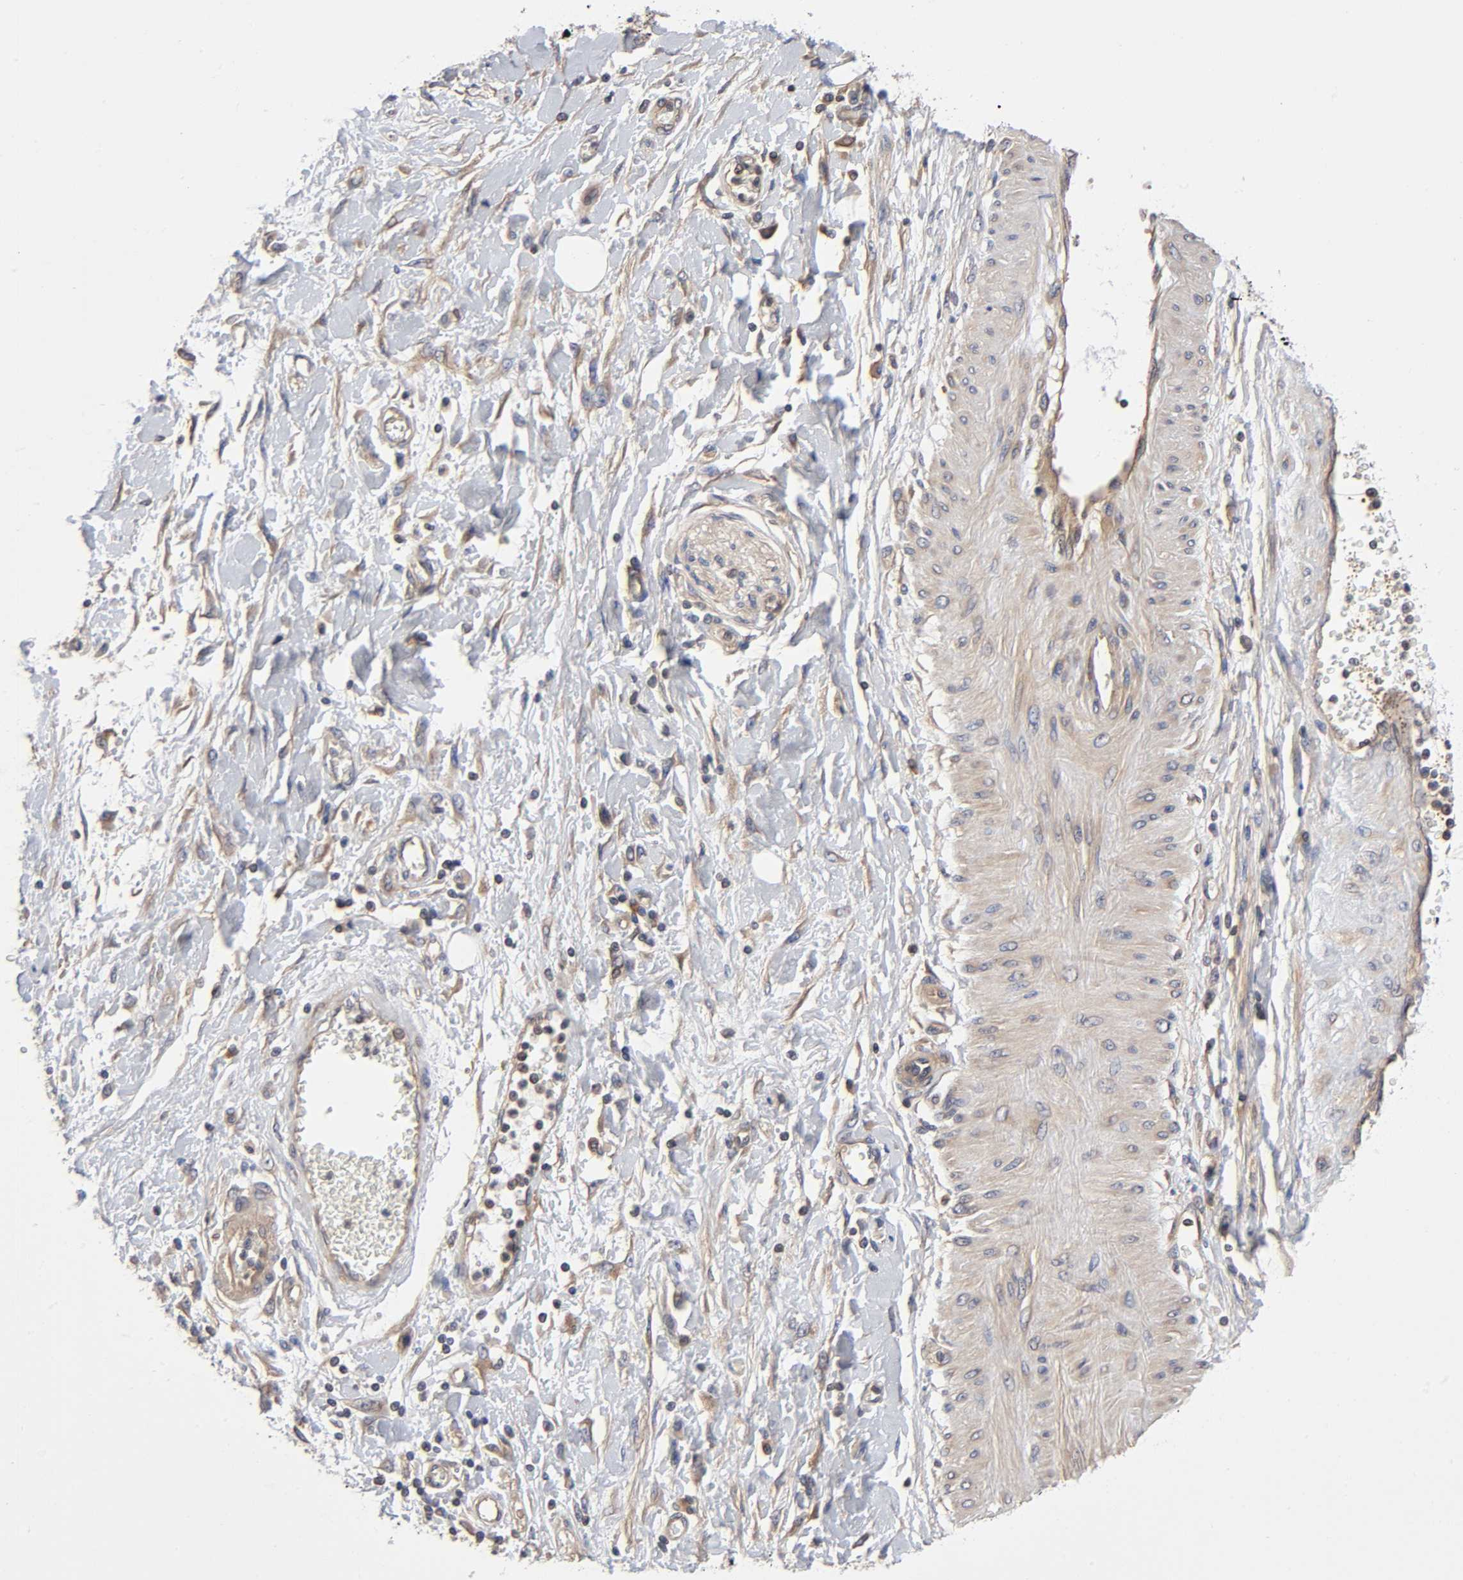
{"staining": {"intensity": "weak", "quantity": ">75%", "location": "cytoplasmic/membranous"}, "tissue": "pancreatic cancer", "cell_type": "Tumor cells", "image_type": "cancer", "snomed": [{"axis": "morphology", "description": "Adenocarcinoma, NOS"}, {"axis": "topography", "description": "Pancreas"}], "caption": "Protein staining shows weak cytoplasmic/membranous staining in approximately >75% of tumor cells in adenocarcinoma (pancreatic).", "gene": "STRN3", "patient": {"sex": "female", "age": 70}}